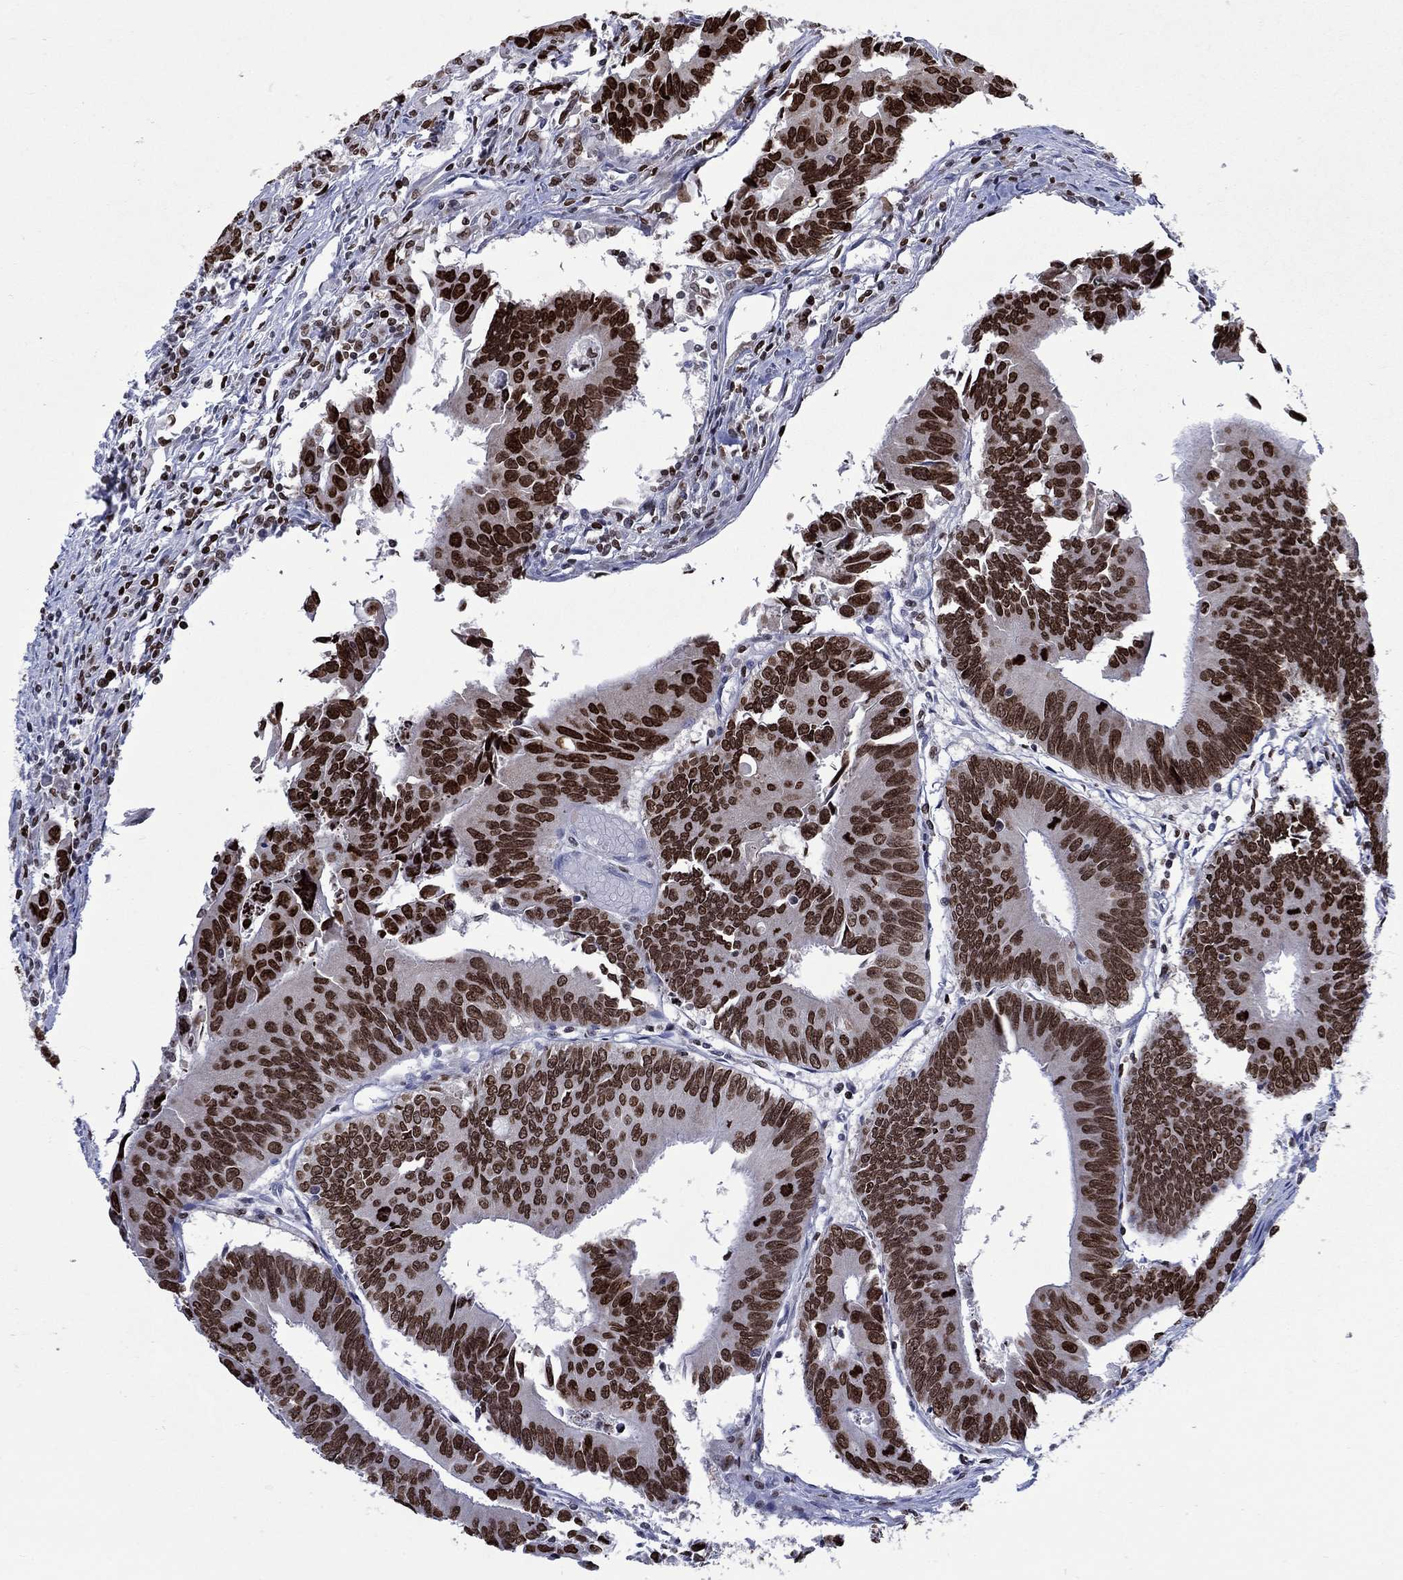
{"staining": {"intensity": "strong", "quantity": ">75%", "location": "nuclear"}, "tissue": "colorectal cancer", "cell_type": "Tumor cells", "image_type": "cancer", "snomed": [{"axis": "morphology", "description": "Adenocarcinoma, NOS"}, {"axis": "topography", "description": "Rectum"}], "caption": "IHC of colorectal cancer exhibits high levels of strong nuclear staining in approximately >75% of tumor cells.", "gene": "HMGA1", "patient": {"sex": "male", "age": 67}}